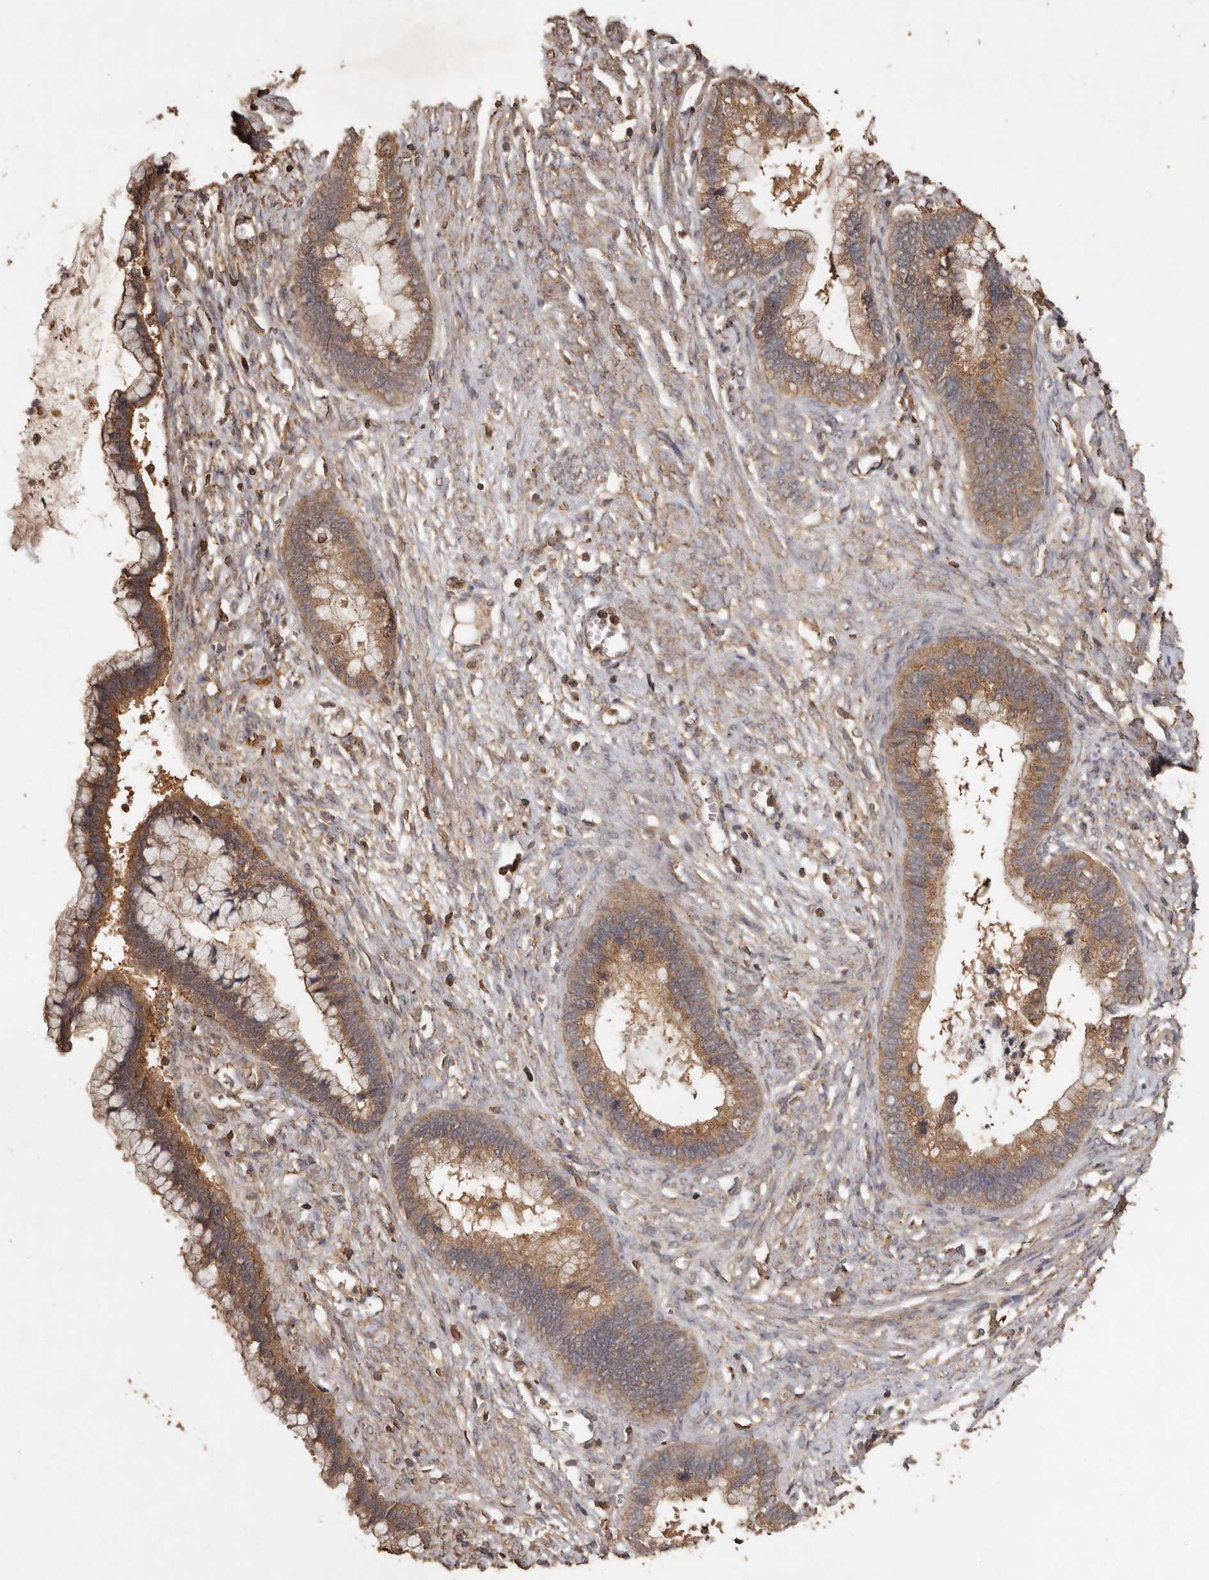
{"staining": {"intensity": "moderate", "quantity": ">75%", "location": "cytoplasmic/membranous"}, "tissue": "cervical cancer", "cell_type": "Tumor cells", "image_type": "cancer", "snomed": [{"axis": "morphology", "description": "Adenocarcinoma, NOS"}, {"axis": "topography", "description": "Cervix"}], "caption": "Protein staining exhibits moderate cytoplasmic/membranous staining in approximately >75% of tumor cells in adenocarcinoma (cervical).", "gene": "RWDD1", "patient": {"sex": "female", "age": 44}}